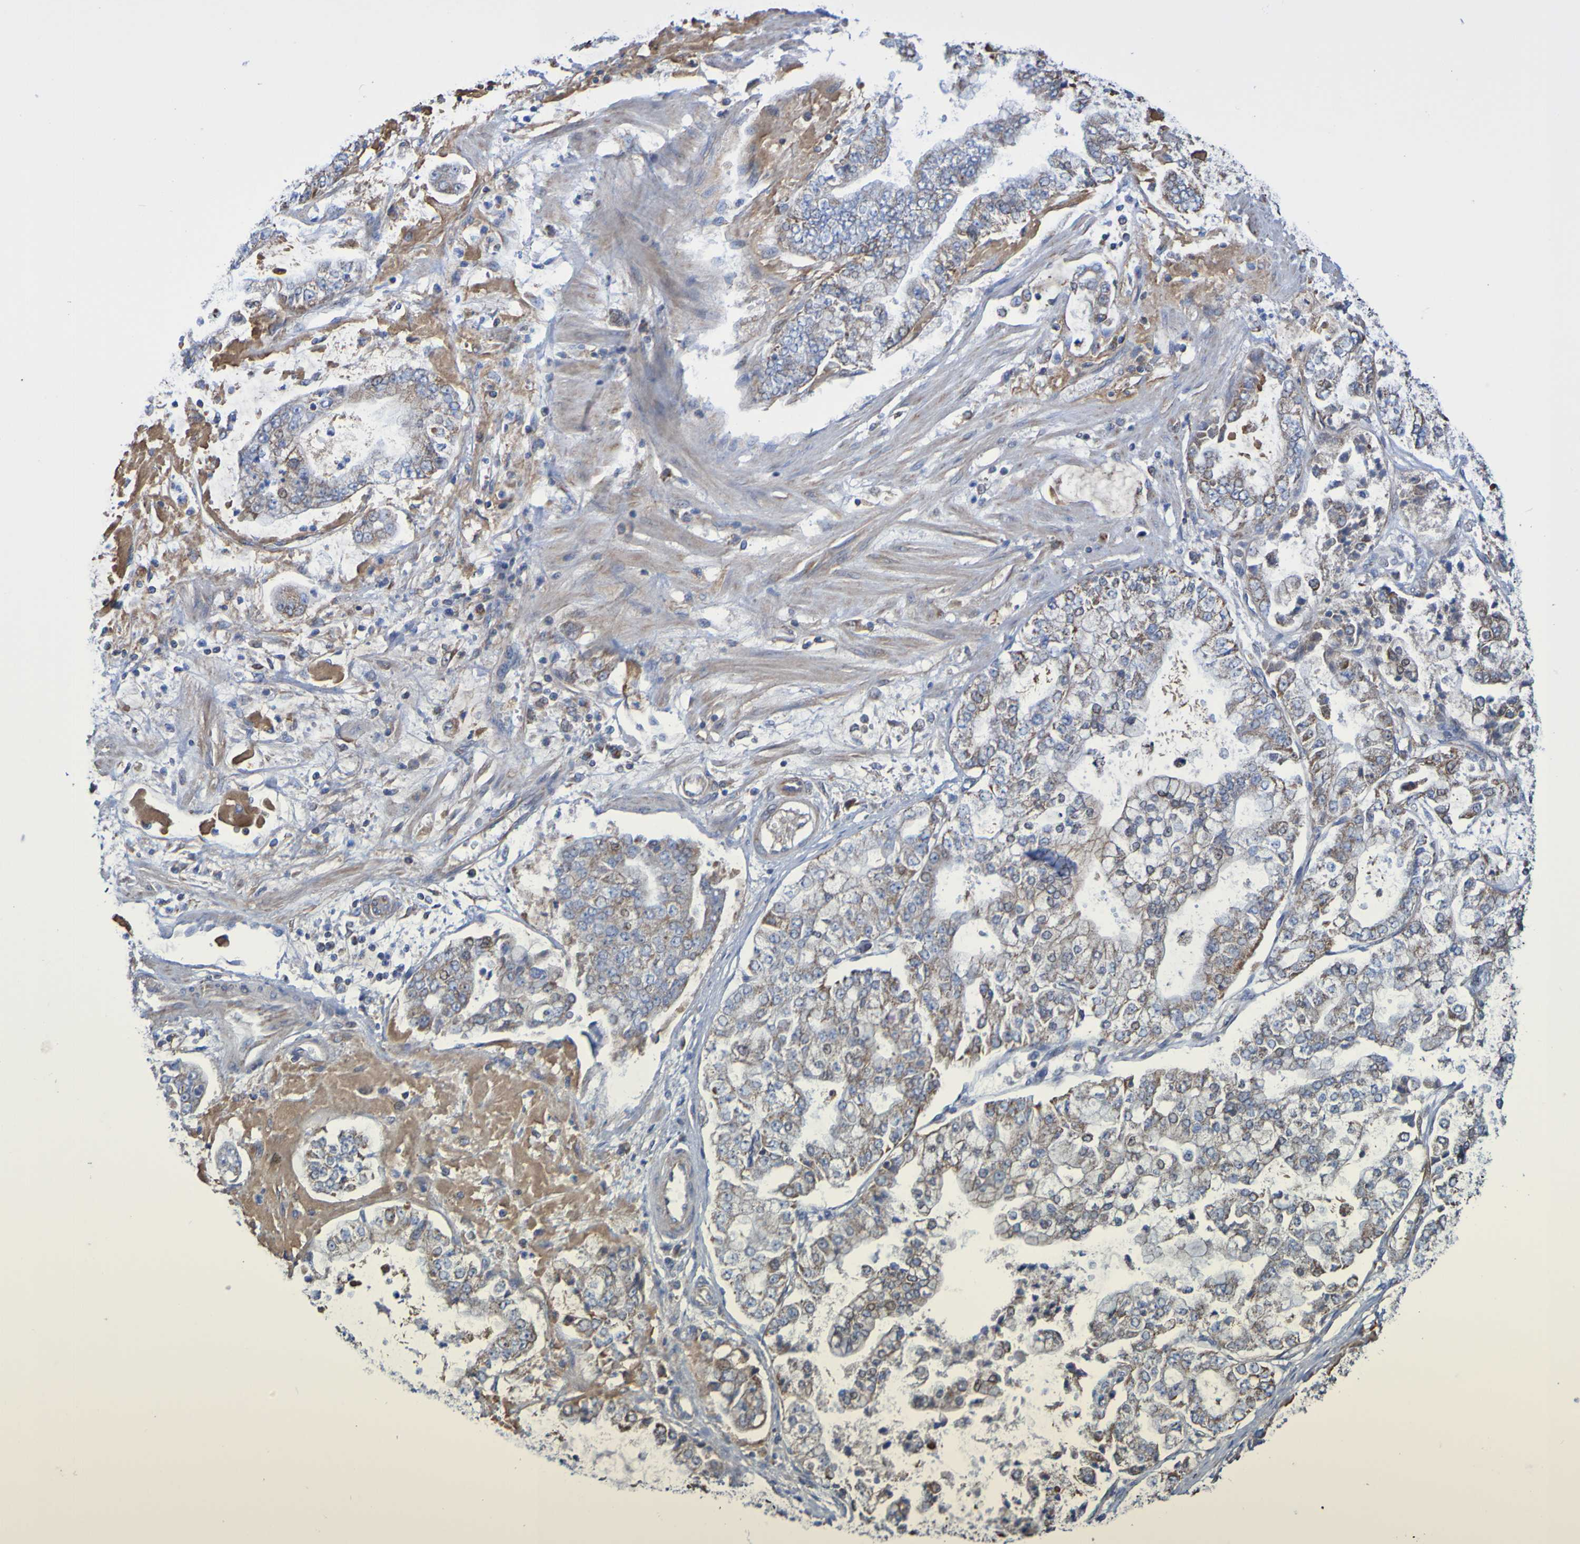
{"staining": {"intensity": "weak", "quantity": "25%-75%", "location": "cytoplasmic/membranous"}, "tissue": "stomach cancer", "cell_type": "Tumor cells", "image_type": "cancer", "snomed": [{"axis": "morphology", "description": "Adenocarcinoma, NOS"}, {"axis": "topography", "description": "Stomach"}], "caption": "Protein expression analysis of human adenocarcinoma (stomach) reveals weak cytoplasmic/membranous expression in approximately 25%-75% of tumor cells.", "gene": "CNTN2", "patient": {"sex": "male", "age": 76}}